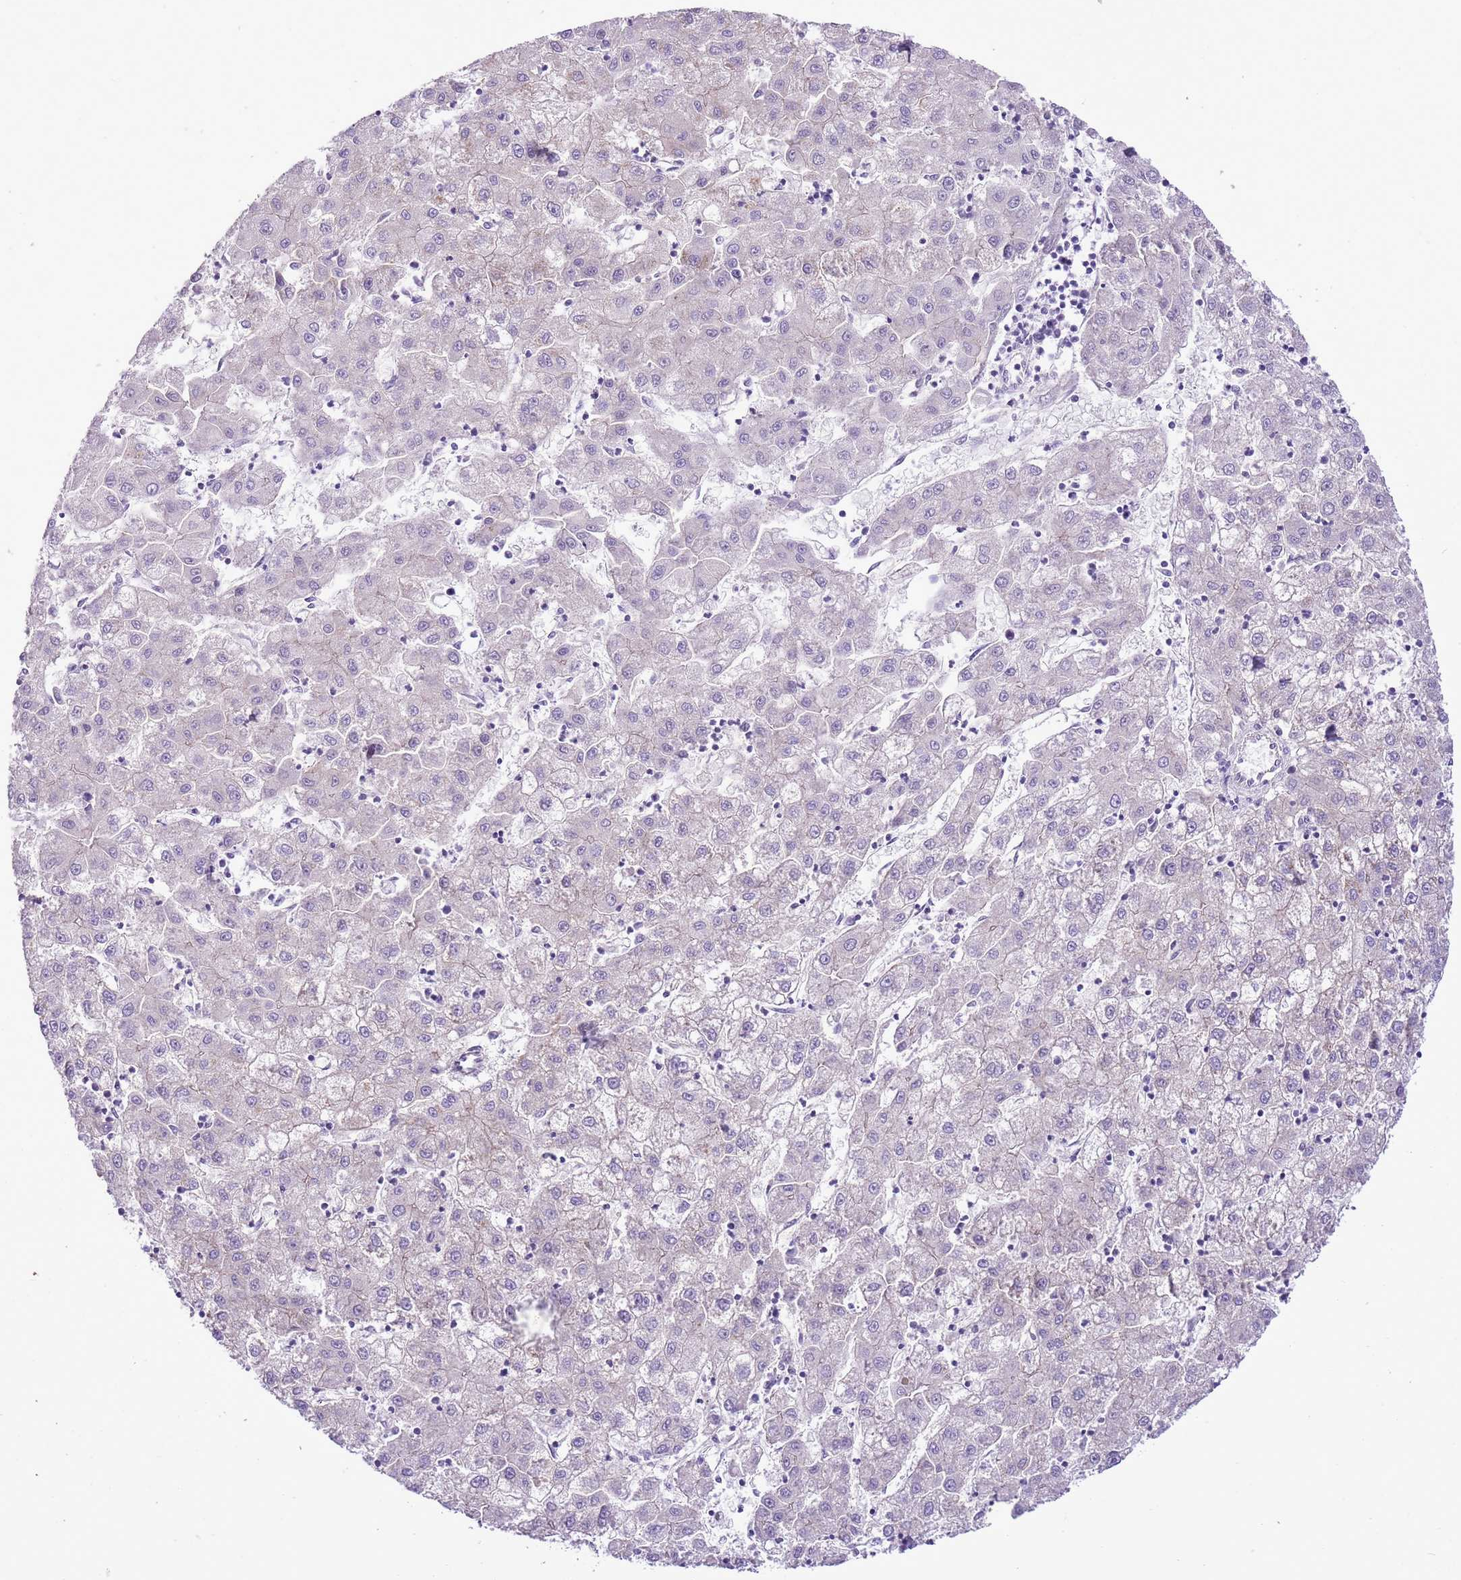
{"staining": {"intensity": "negative", "quantity": "none", "location": "none"}, "tissue": "liver cancer", "cell_type": "Tumor cells", "image_type": "cancer", "snomed": [{"axis": "morphology", "description": "Carcinoma, Hepatocellular, NOS"}, {"axis": "topography", "description": "Liver"}], "caption": "Protein analysis of hepatocellular carcinoma (liver) displays no significant positivity in tumor cells. (Stains: DAB immunohistochemistry (IHC) with hematoxylin counter stain, Microscopy: brightfield microscopy at high magnification).", "gene": "NACC2", "patient": {"sex": "male", "age": 72}}